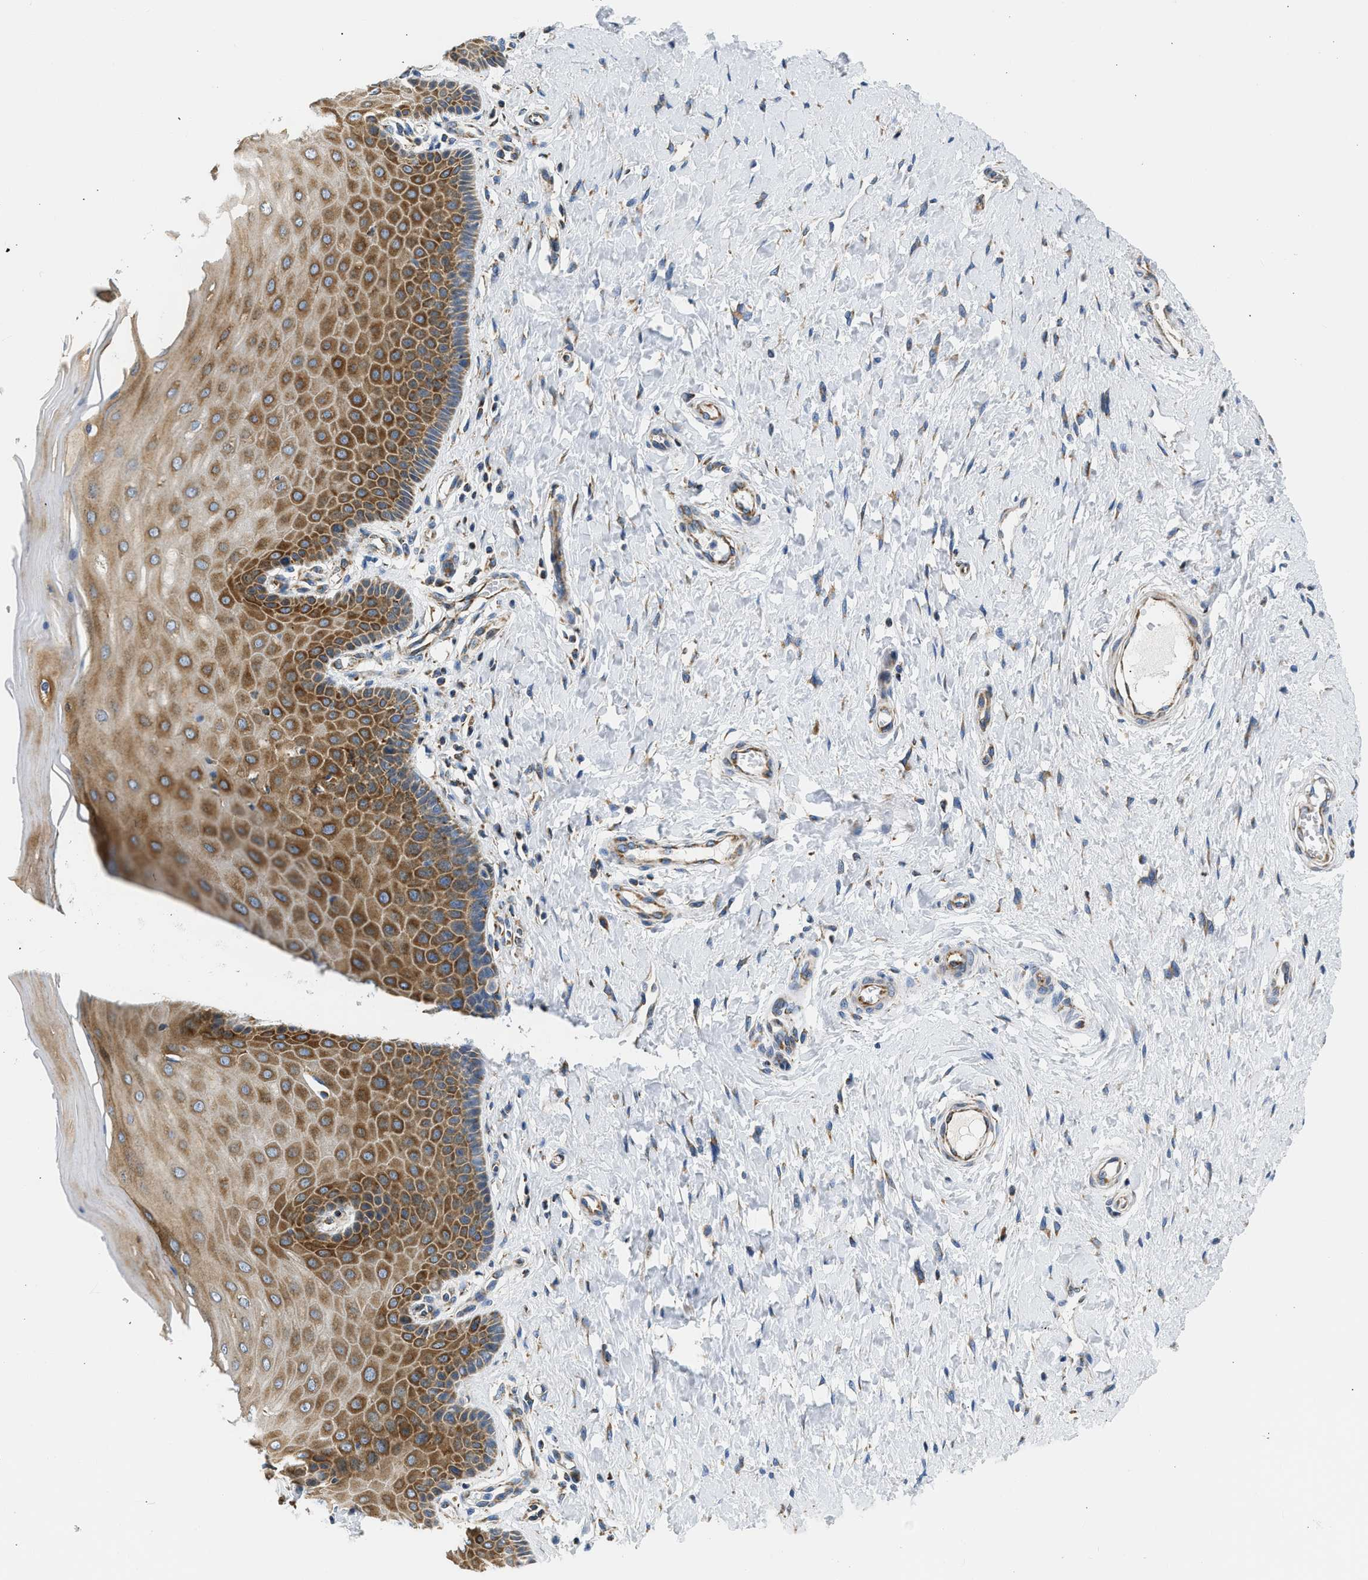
{"staining": {"intensity": "moderate", "quantity": "25%-75%", "location": "cytoplasmic/membranous"}, "tissue": "cervix", "cell_type": "Glandular cells", "image_type": "normal", "snomed": [{"axis": "morphology", "description": "Normal tissue, NOS"}, {"axis": "topography", "description": "Cervix"}], "caption": "An immunohistochemistry (IHC) image of benign tissue is shown. Protein staining in brown shows moderate cytoplasmic/membranous positivity in cervix within glandular cells. Immunohistochemistry (ihc) stains the protein of interest in brown and the nuclei are stained blue.", "gene": "CAMKK2", "patient": {"sex": "female", "age": 55}}